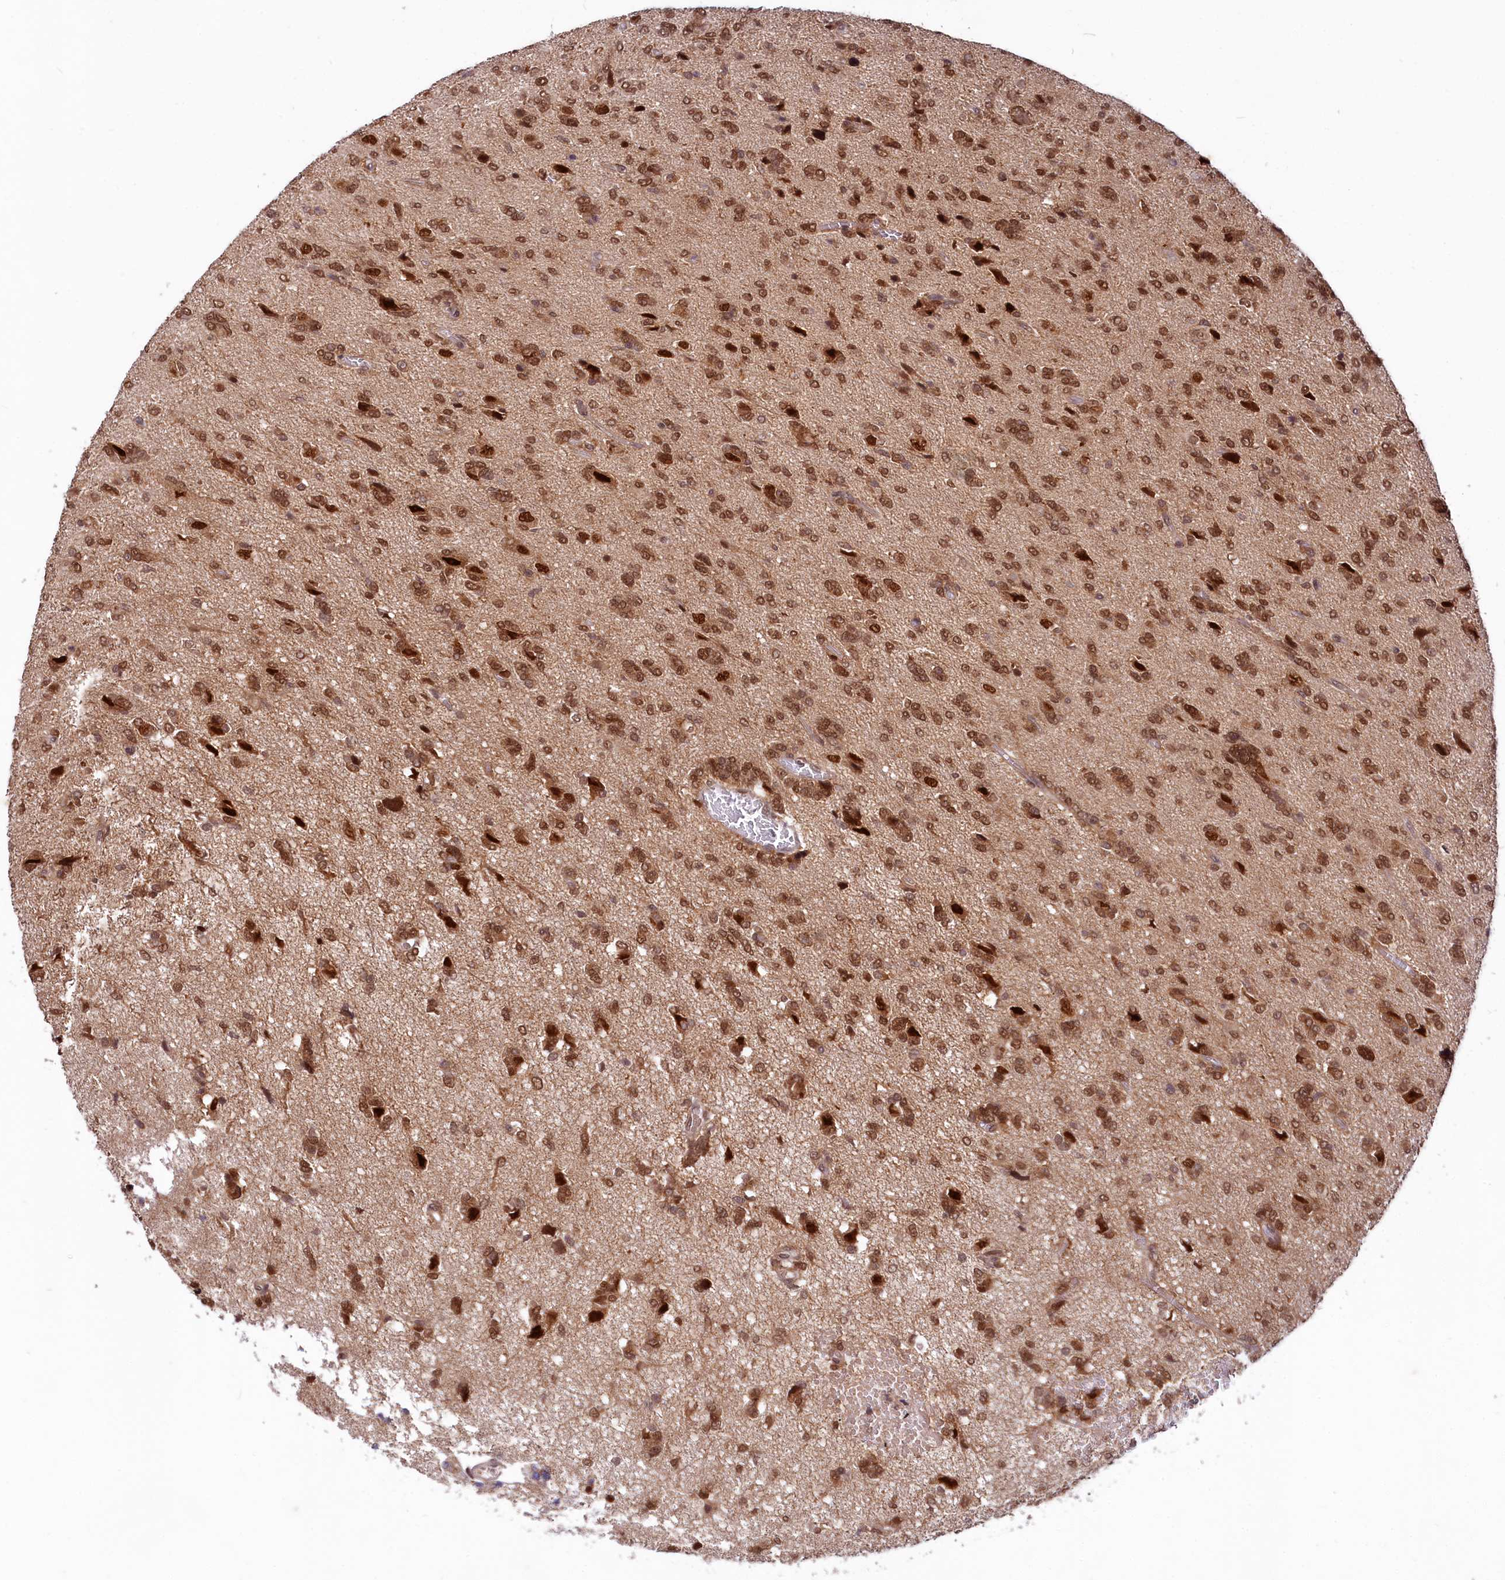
{"staining": {"intensity": "moderate", "quantity": ">75%", "location": "cytoplasmic/membranous,nuclear"}, "tissue": "glioma", "cell_type": "Tumor cells", "image_type": "cancer", "snomed": [{"axis": "morphology", "description": "Glioma, malignant, High grade"}, {"axis": "topography", "description": "Brain"}], "caption": "Immunohistochemistry staining of malignant high-grade glioma, which exhibits medium levels of moderate cytoplasmic/membranous and nuclear positivity in about >75% of tumor cells indicating moderate cytoplasmic/membranous and nuclear protein positivity. The staining was performed using DAB (brown) for protein detection and nuclei were counterstained in hematoxylin (blue).", "gene": "UBE3A", "patient": {"sex": "female", "age": 59}}